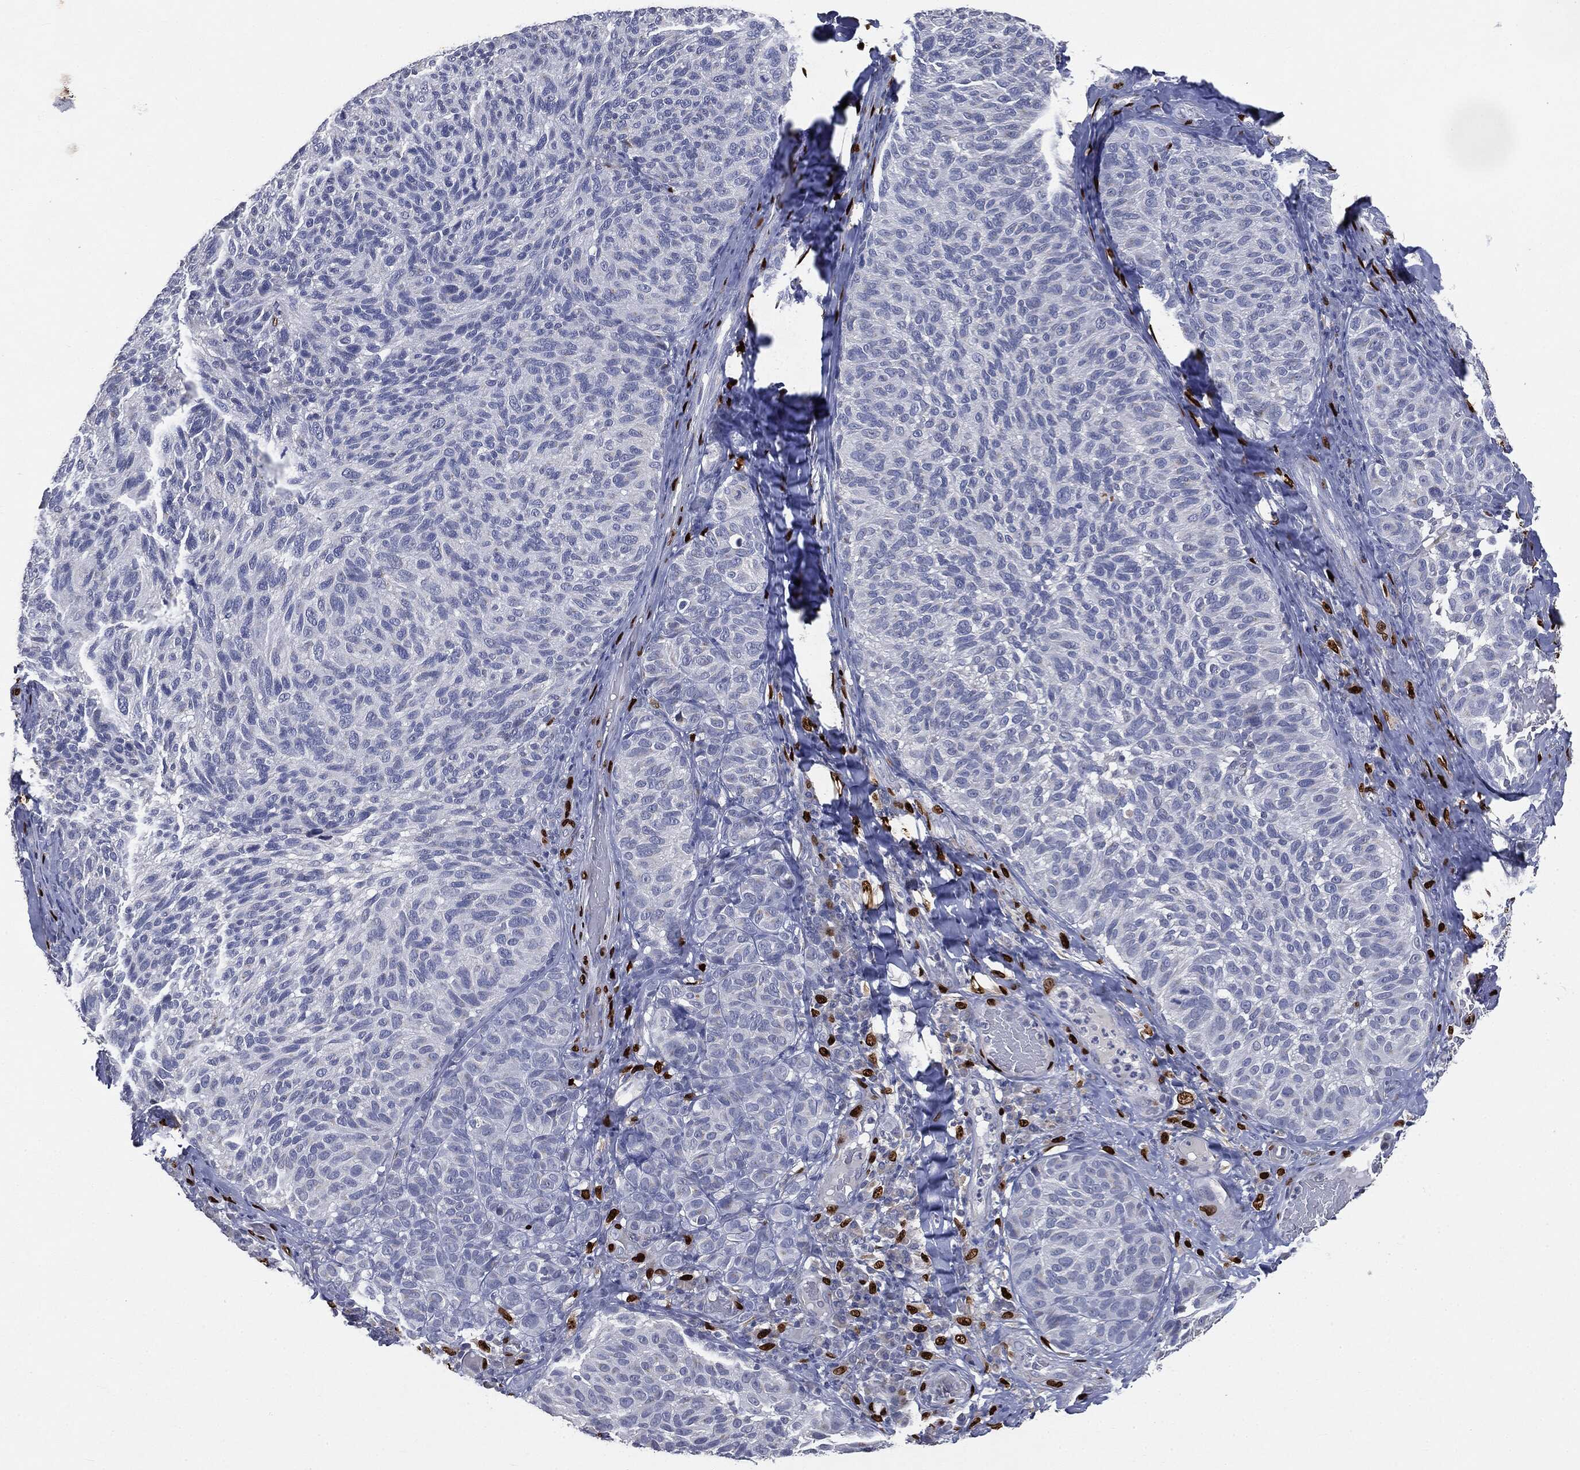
{"staining": {"intensity": "negative", "quantity": "none", "location": "none"}, "tissue": "melanoma", "cell_type": "Tumor cells", "image_type": "cancer", "snomed": [{"axis": "morphology", "description": "Malignant melanoma, NOS"}, {"axis": "topography", "description": "Skin"}], "caption": "Immunohistochemical staining of malignant melanoma displays no significant expression in tumor cells.", "gene": "CASD1", "patient": {"sex": "female", "age": 73}}